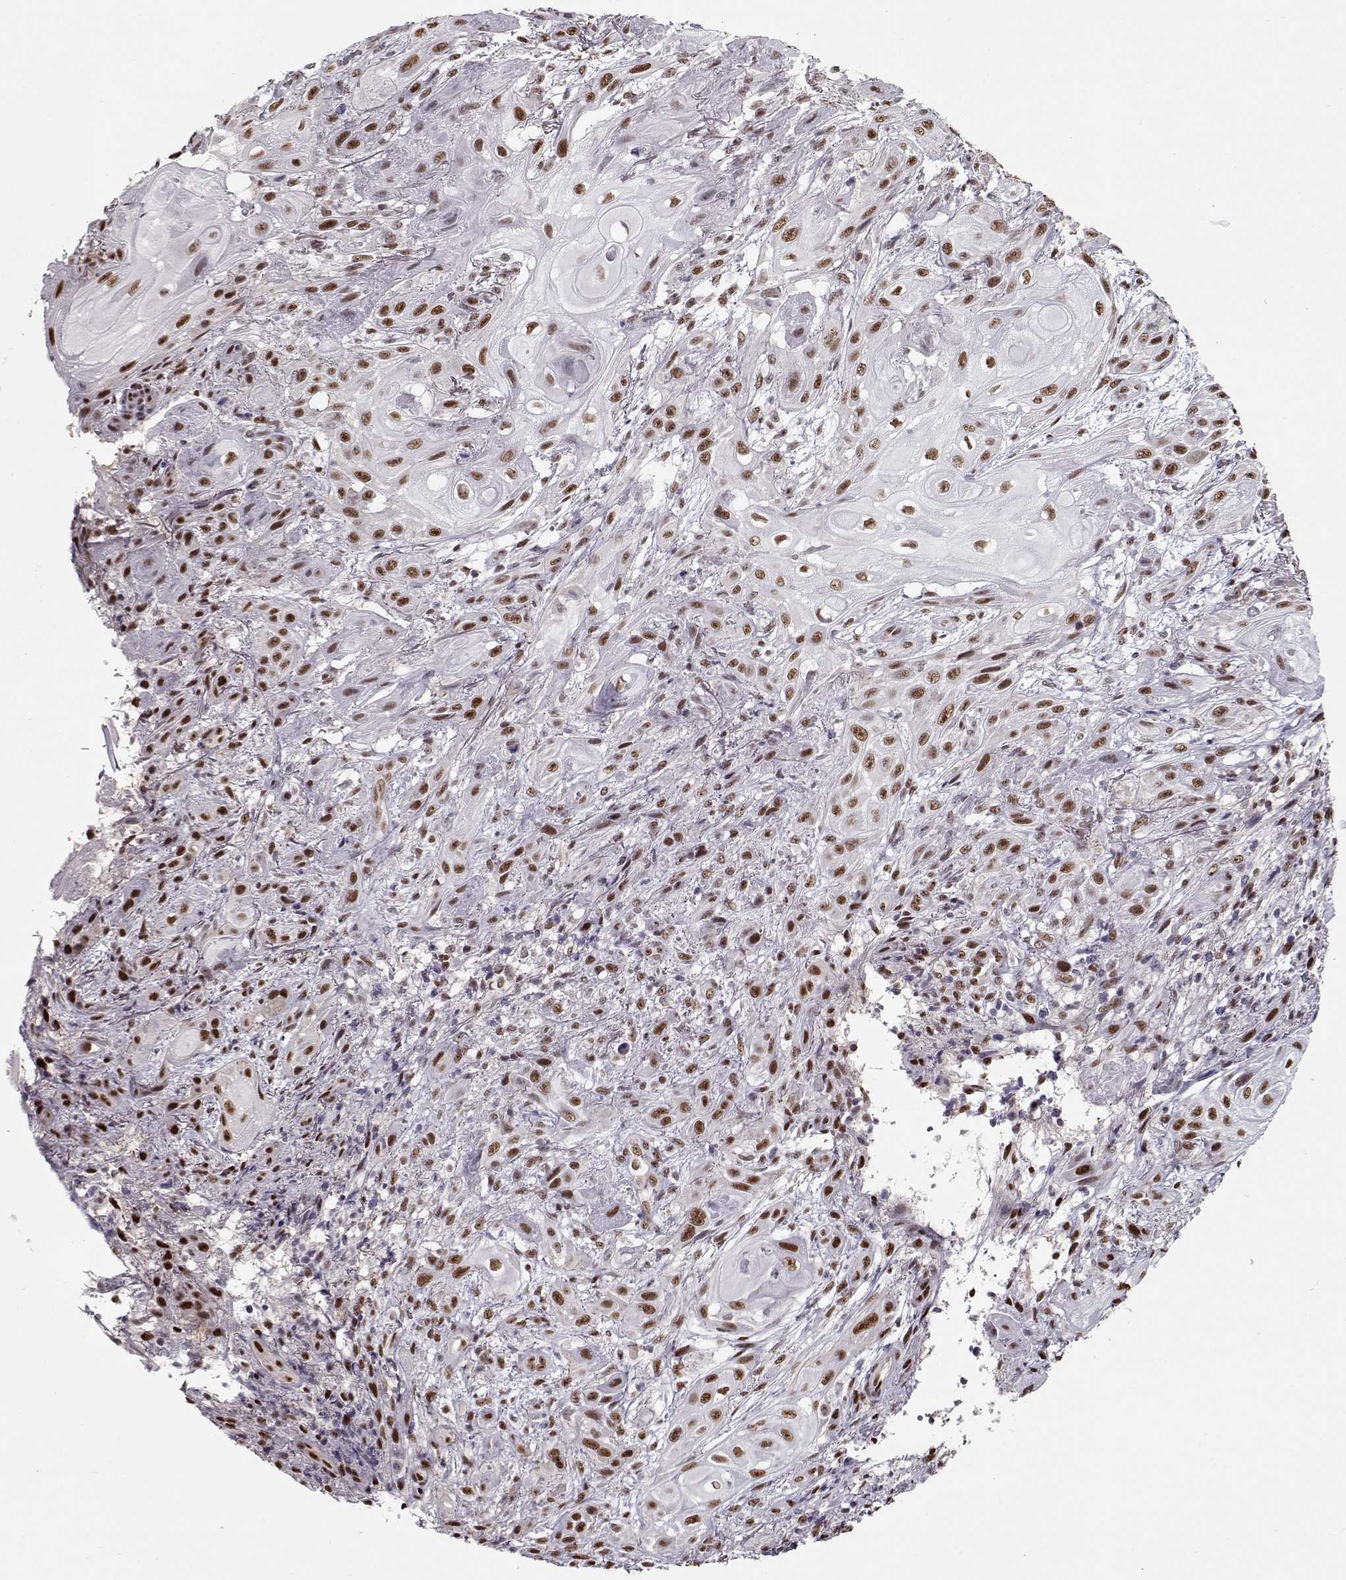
{"staining": {"intensity": "moderate", "quantity": ">75%", "location": "nuclear"}, "tissue": "skin cancer", "cell_type": "Tumor cells", "image_type": "cancer", "snomed": [{"axis": "morphology", "description": "Squamous cell carcinoma, NOS"}, {"axis": "topography", "description": "Skin"}], "caption": "Skin cancer (squamous cell carcinoma) stained with a brown dye displays moderate nuclear positive staining in approximately >75% of tumor cells.", "gene": "PRMT8", "patient": {"sex": "male", "age": 62}}